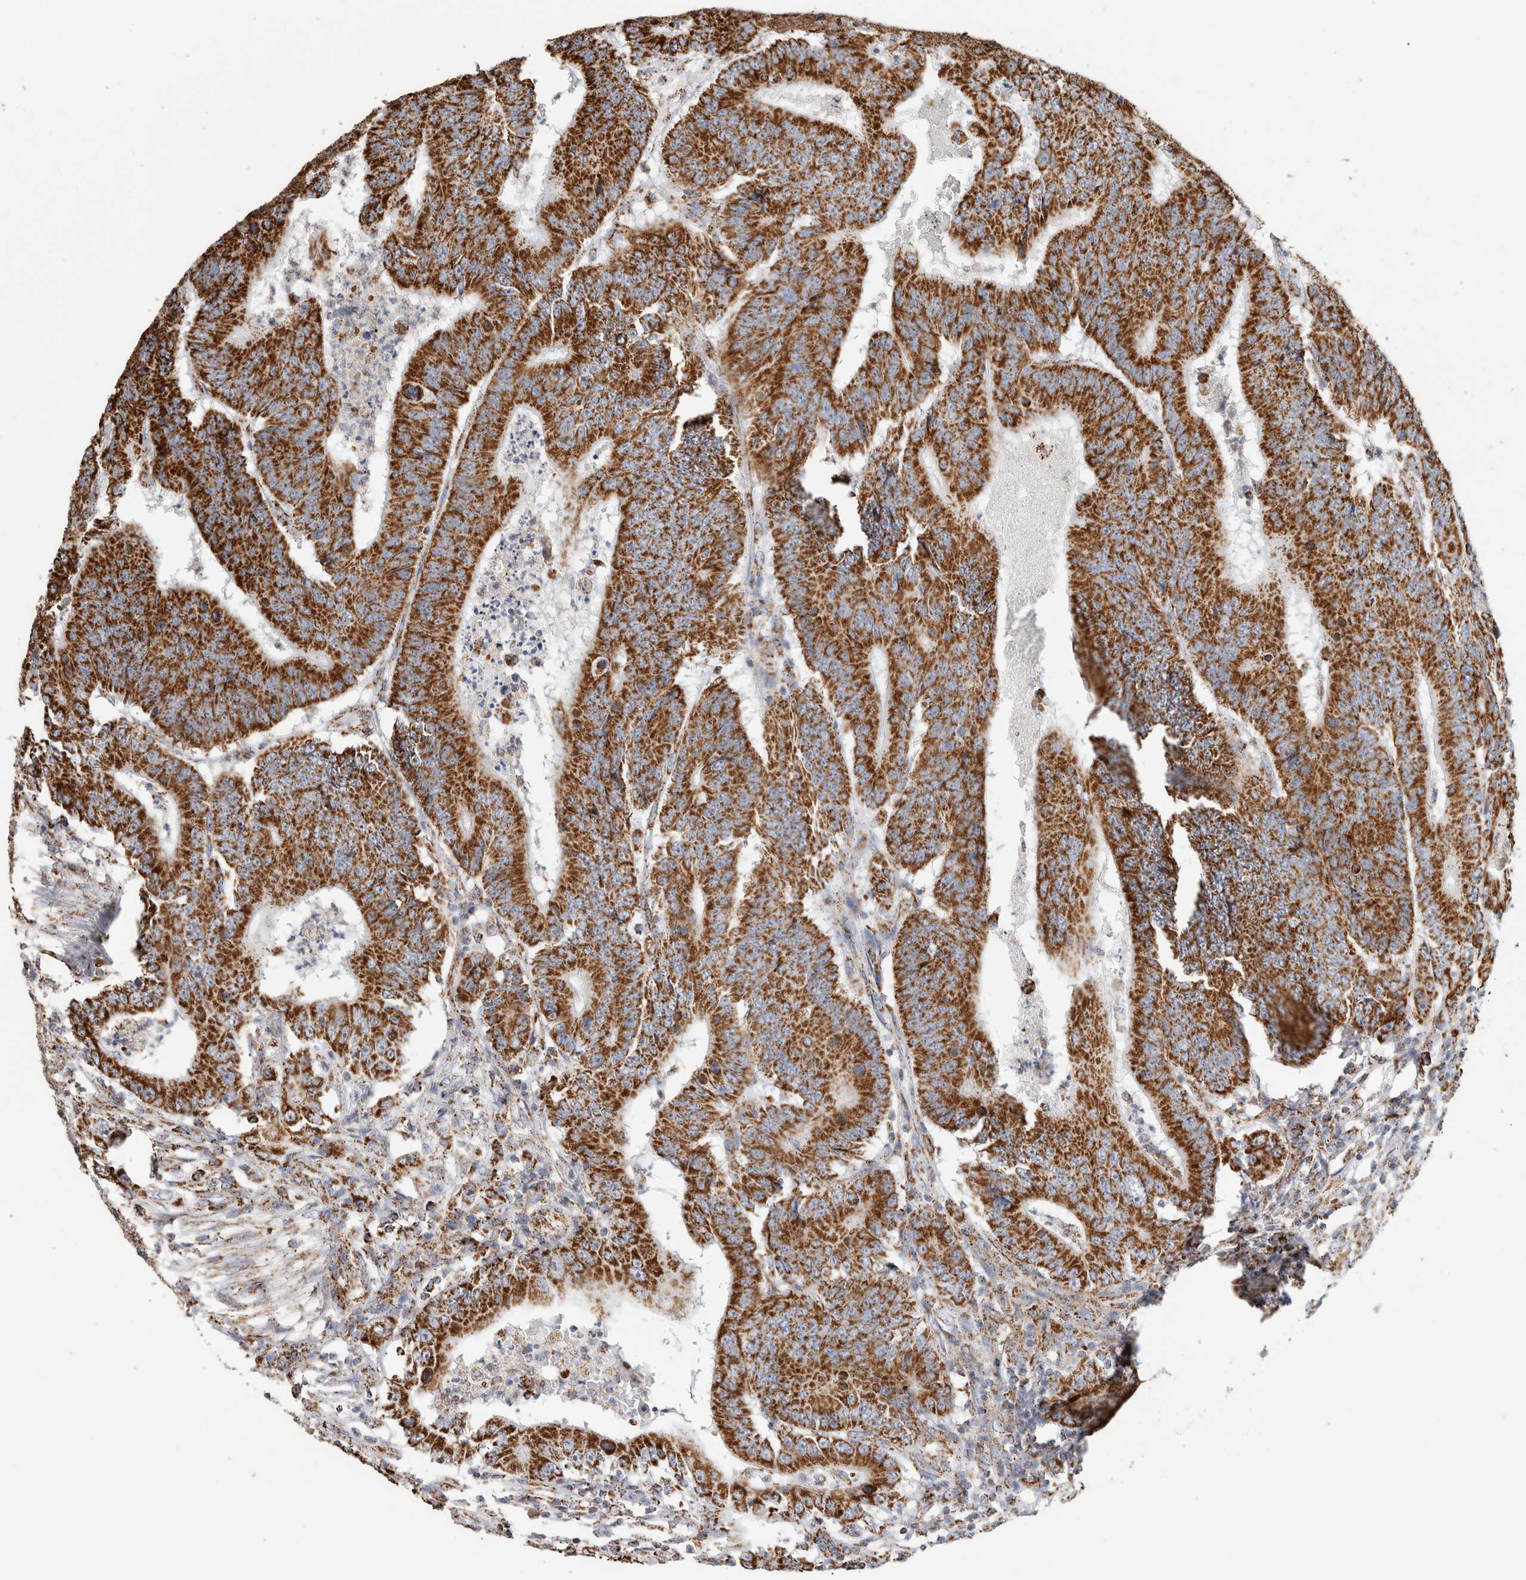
{"staining": {"intensity": "strong", "quantity": ">75%", "location": "cytoplasmic/membranous"}, "tissue": "colorectal cancer", "cell_type": "Tumor cells", "image_type": "cancer", "snomed": [{"axis": "morphology", "description": "Adenocarcinoma, NOS"}, {"axis": "topography", "description": "Colon"}], "caption": "Tumor cells show high levels of strong cytoplasmic/membranous expression in approximately >75% of cells in human colorectal adenocarcinoma. Nuclei are stained in blue.", "gene": "C1QBP", "patient": {"sex": "male", "age": 83}}